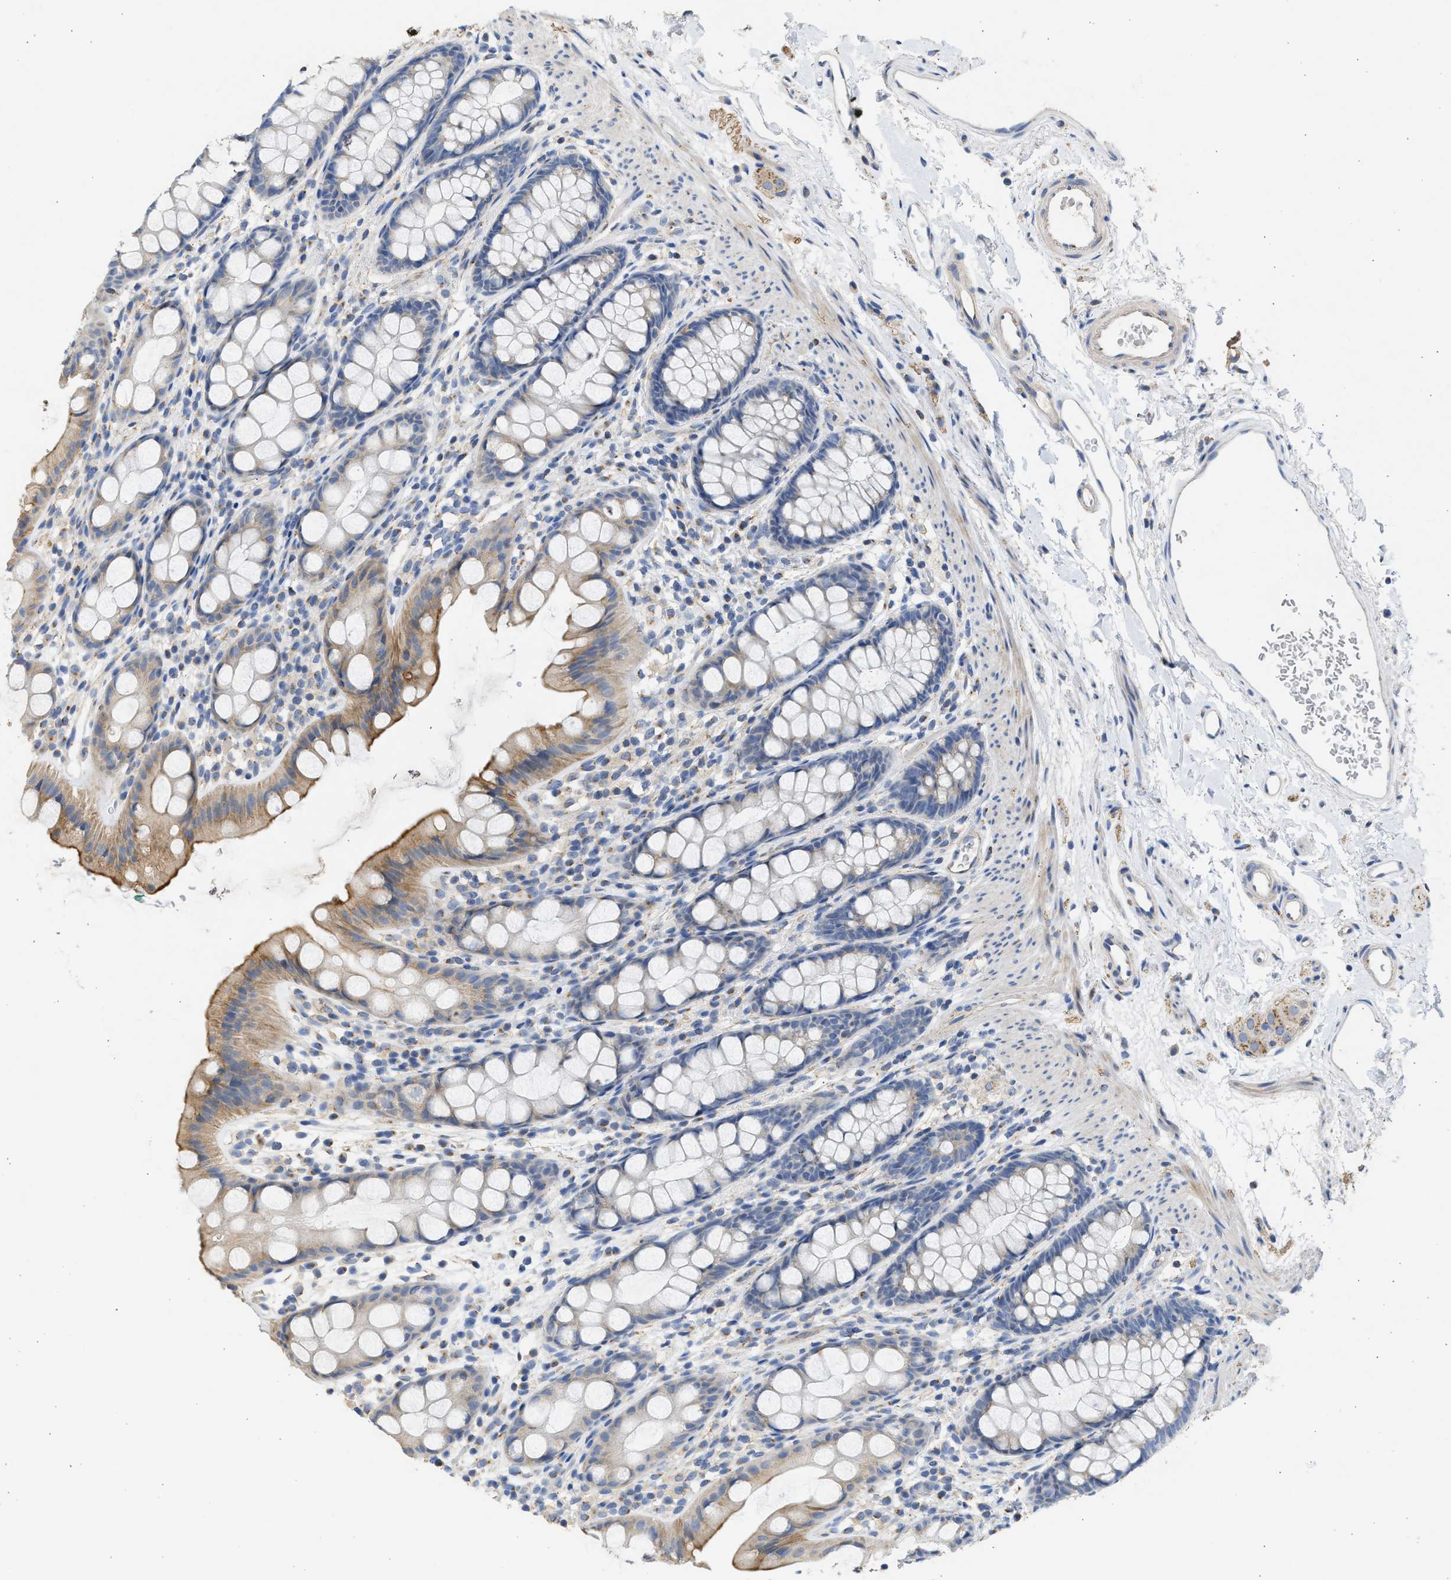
{"staining": {"intensity": "moderate", "quantity": "25%-75%", "location": "cytoplasmic/membranous"}, "tissue": "rectum", "cell_type": "Glandular cells", "image_type": "normal", "snomed": [{"axis": "morphology", "description": "Normal tissue, NOS"}, {"axis": "topography", "description": "Rectum"}], "caption": "An immunohistochemistry micrograph of normal tissue is shown. Protein staining in brown labels moderate cytoplasmic/membranous positivity in rectum within glandular cells.", "gene": "IPO8", "patient": {"sex": "female", "age": 65}}